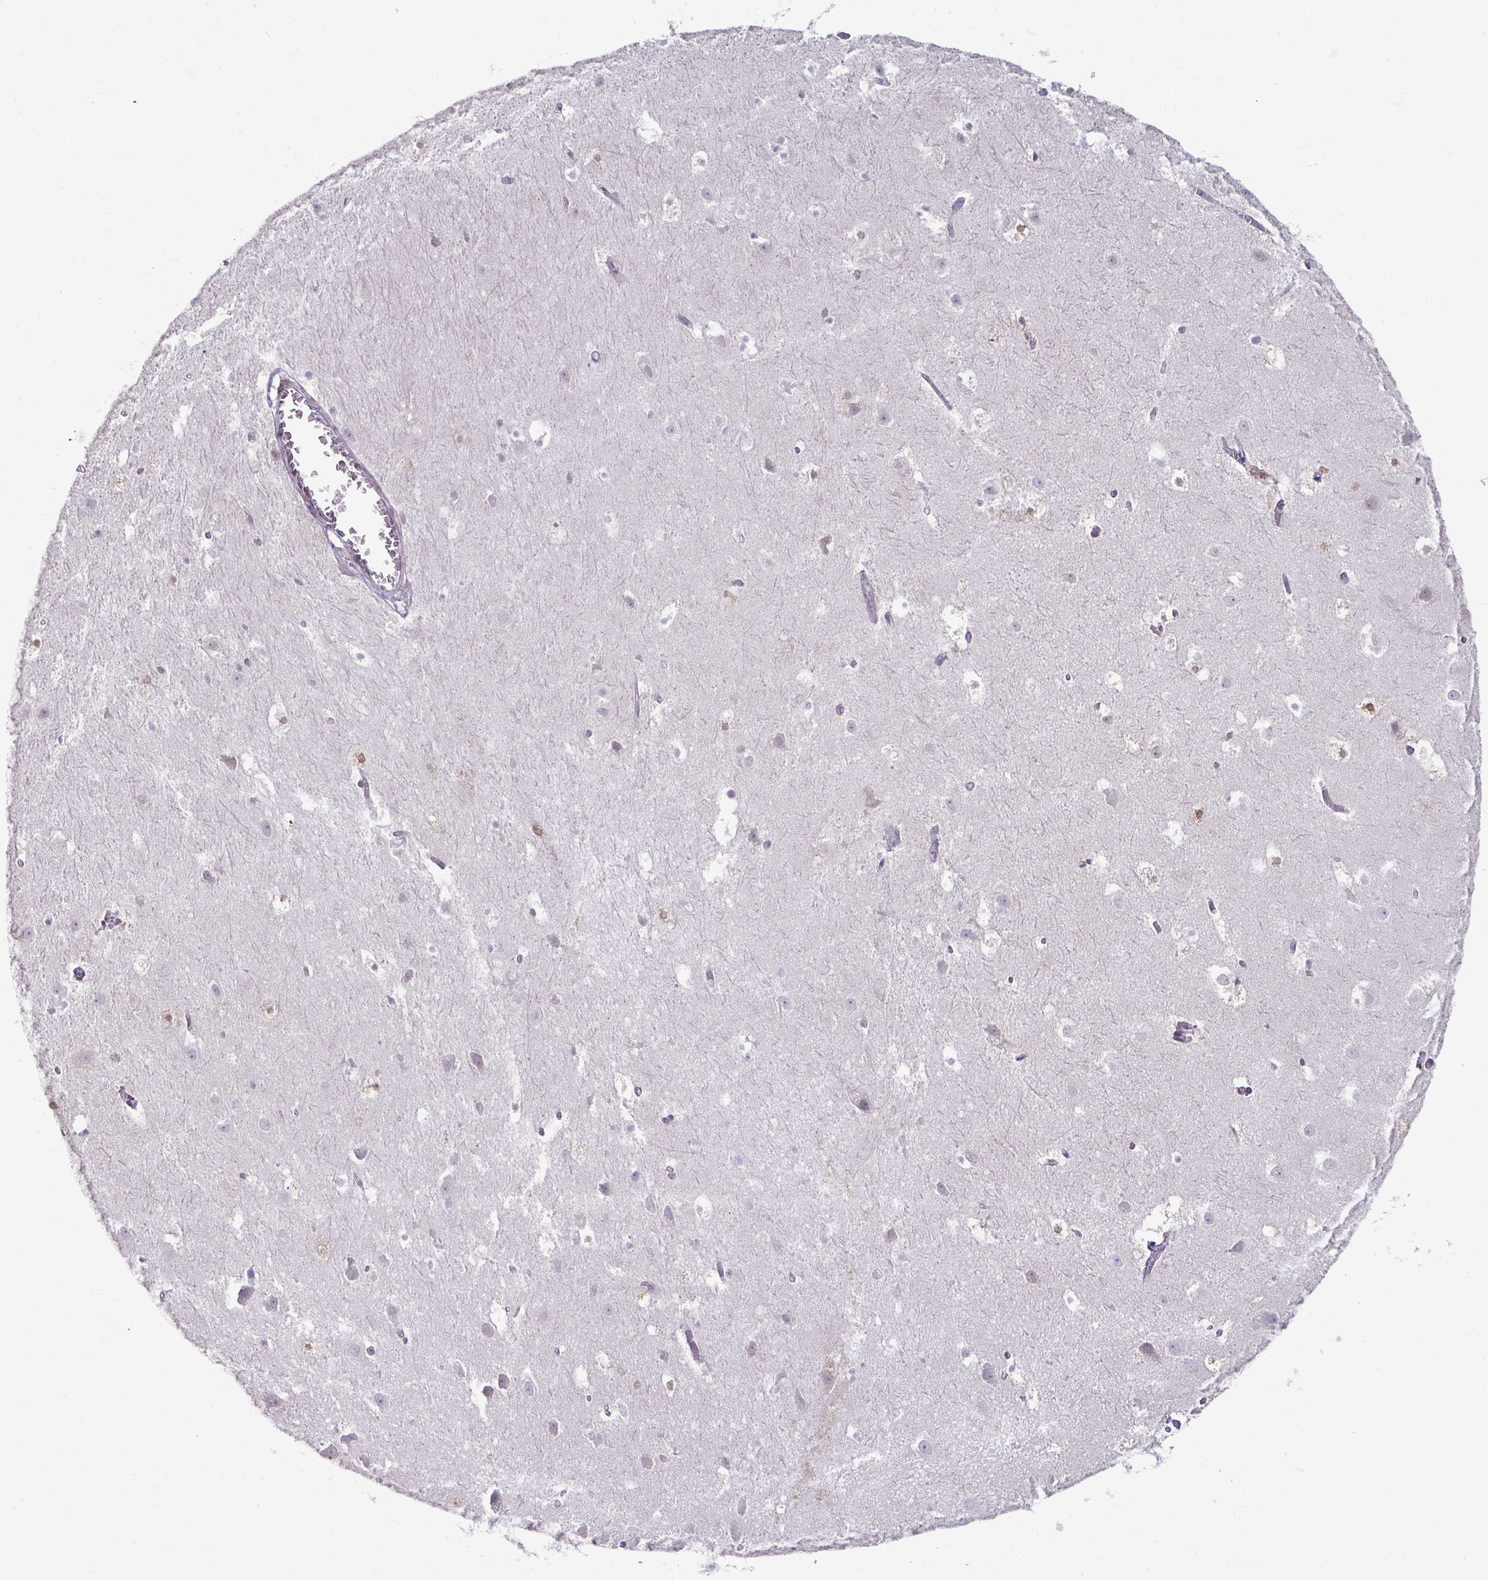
{"staining": {"intensity": "negative", "quantity": "none", "location": "none"}, "tissue": "hippocampus", "cell_type": "Glial cells", "image_type": "normal", "snomed": [{"axis": "morphology", "description": "Normal tissue, NOS"}, {"axis": "topography", "description": "Hippocampus"}], "caption": "High magnification brightfield microscopy of normal hippocampus stained with DAB (brown) and counterstained with hematoxylin (blue): glial cells show no significant positivity. (Brightfield microscopy of DAB (3,3'-diaminobenzidine) immunohistochemistry (IHC) at high magnification).", "gene": "MSMO1", "patient": {"sex": "female", "age": 52}}